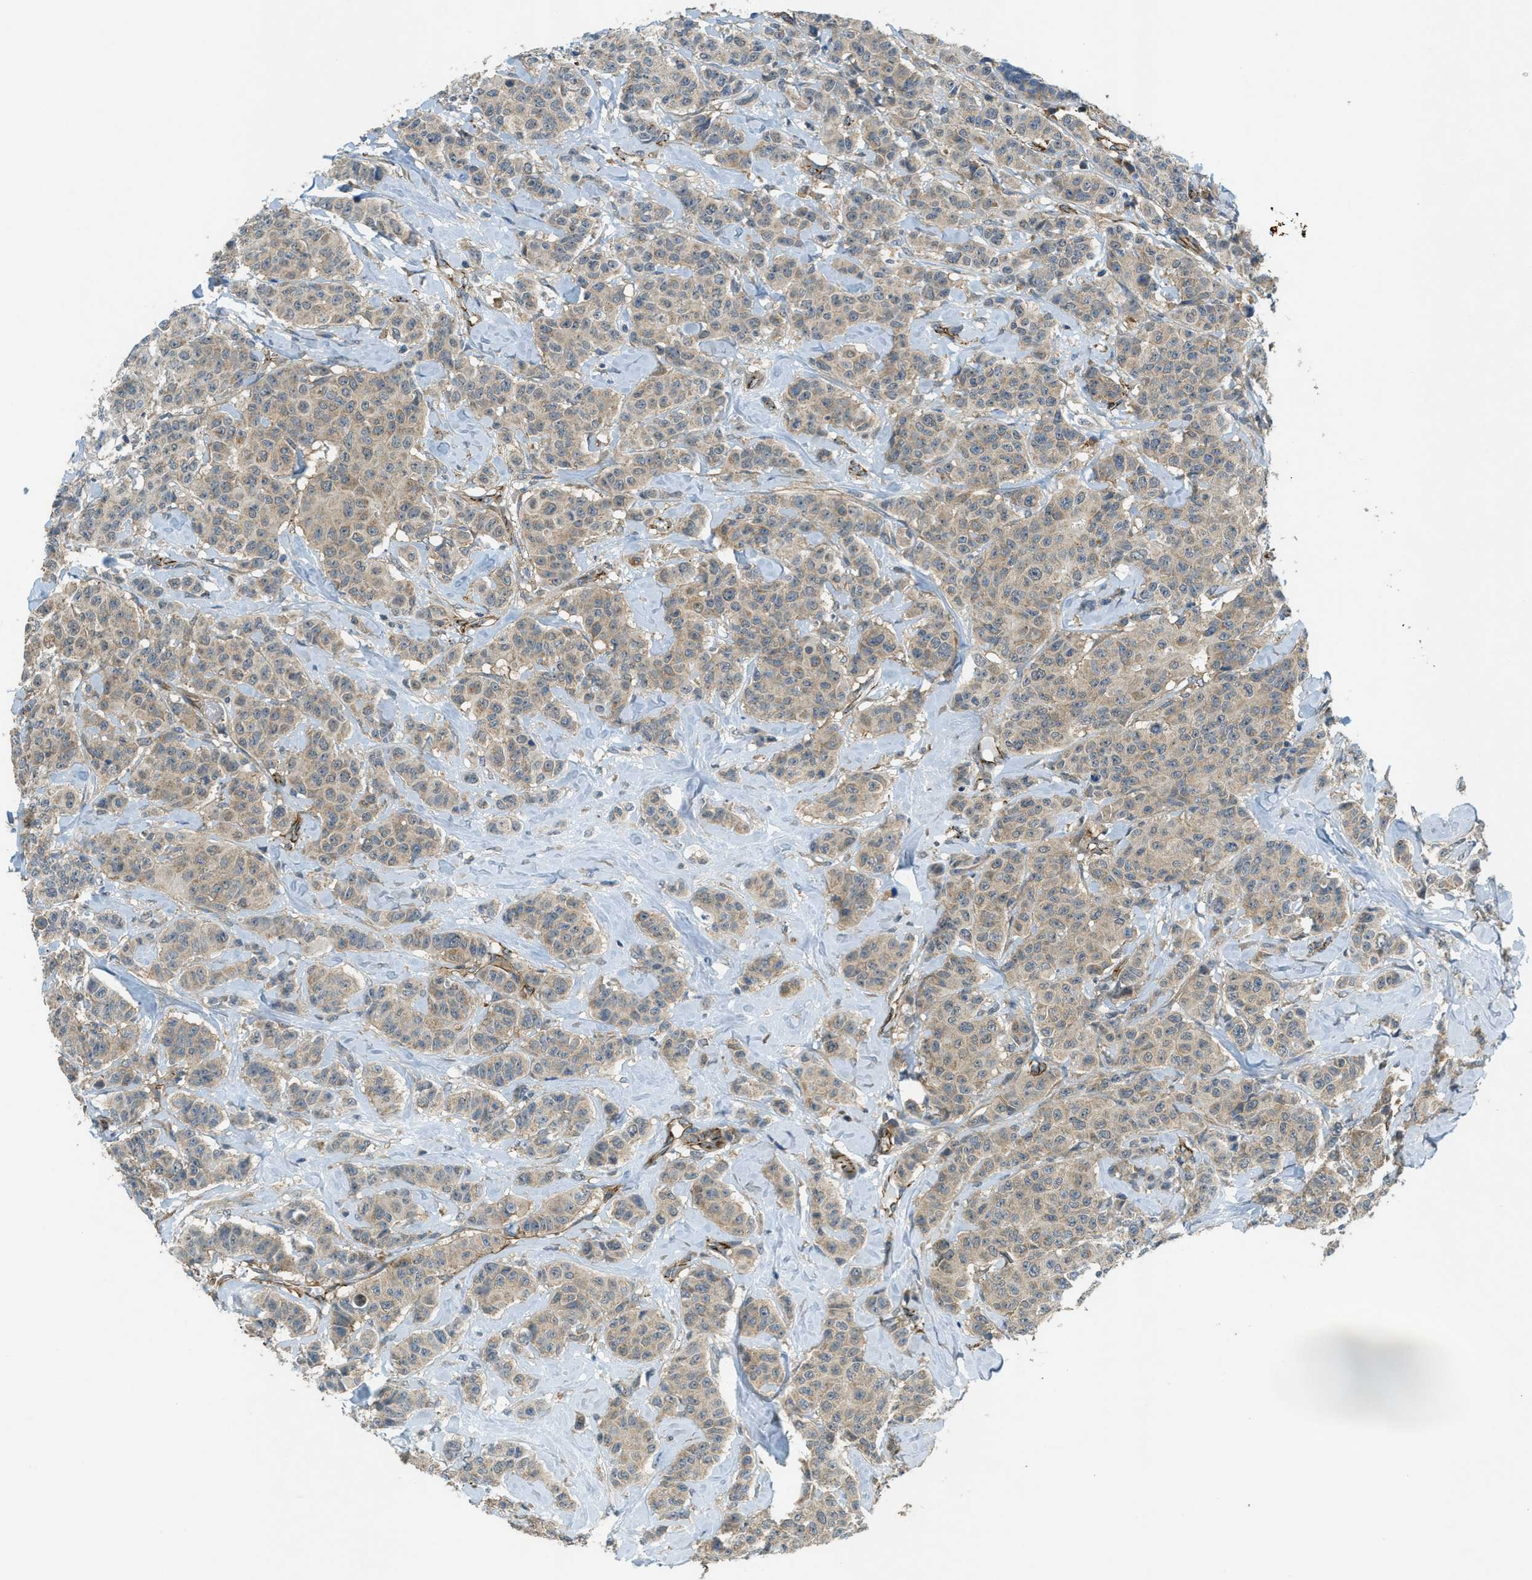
{"staining": {"intensity": "weak", "quantity": ">75%", "location": "cytoplasmic/membranous"}, "tissue": "breast cancer", "cell_type": "Tumor cells", "image_type": "cancer", "snomed": [{"axis": "morphology", "description": "Normal tissue, NOS"}, {"axis": "morphology", "description": "Duct carcinoma"}, {"axis": "topography", "description": "Breast"}], "caption": "Protein analysis of breast intraductal carcinoma tissue exhibits weak cytoplasmic/membranous staining in approximately >75% of tumor cells.", "gene": "JCAD", "patient": {"sex": "female", "age": 40}}